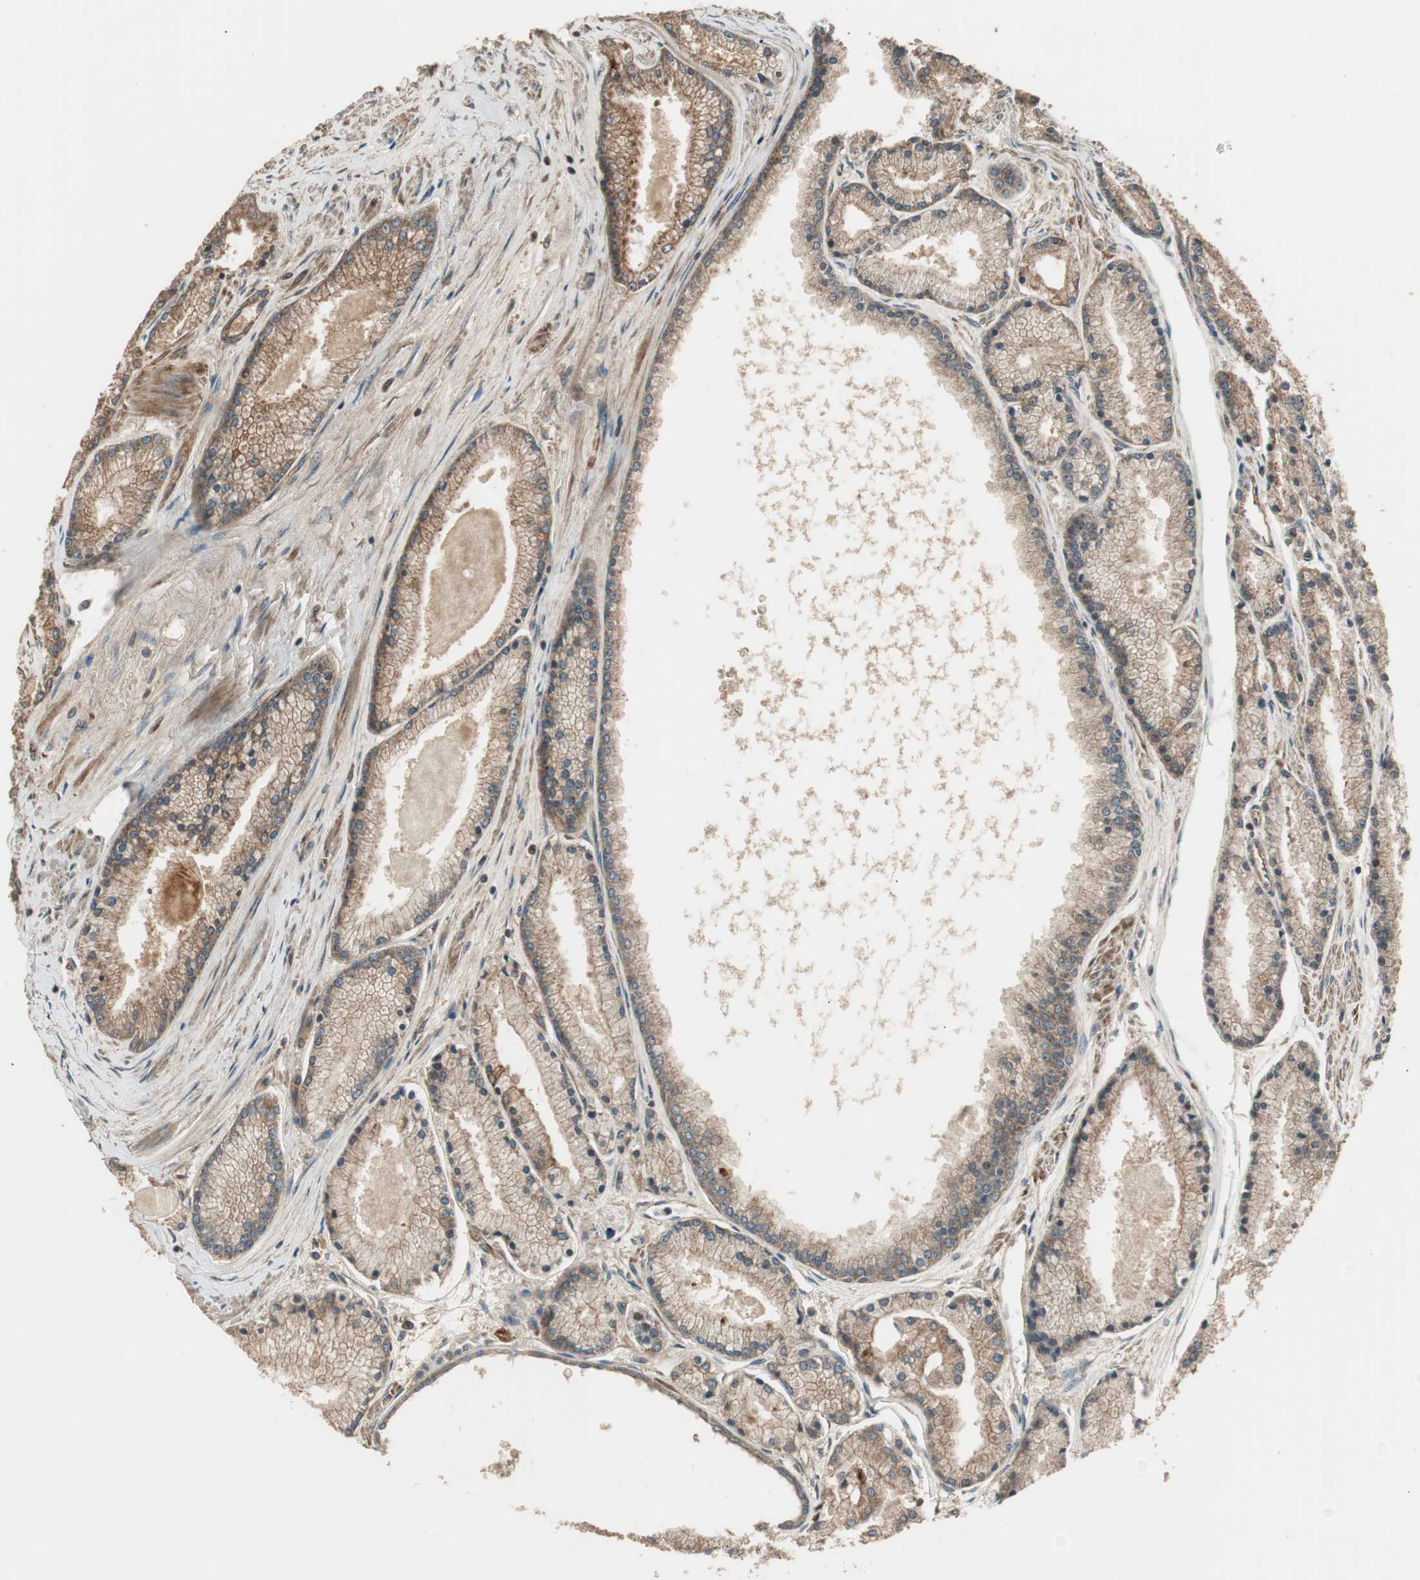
{"staining": {"intensity": "moderate", "quantity": "25%-75%", "location": "cytoplasmic/membranous"}, "tissue": "prostate cancer", "cell_type": "Tumor cells", "image_type": "cancer", "snomed": [{"axis": "morphology", "description": "Adenocarcinoma, High grade"}, {"axis": "topography", "description": "Prostate"}], "caption": "Tumor cells display moderate cytoplasmic/membranous positivity in about 25%-75% of cells in adenocarcinoma (high-grade) (prostate).", "gene": "PFDN5", "patient": {"sex": "male", "age": 61}}